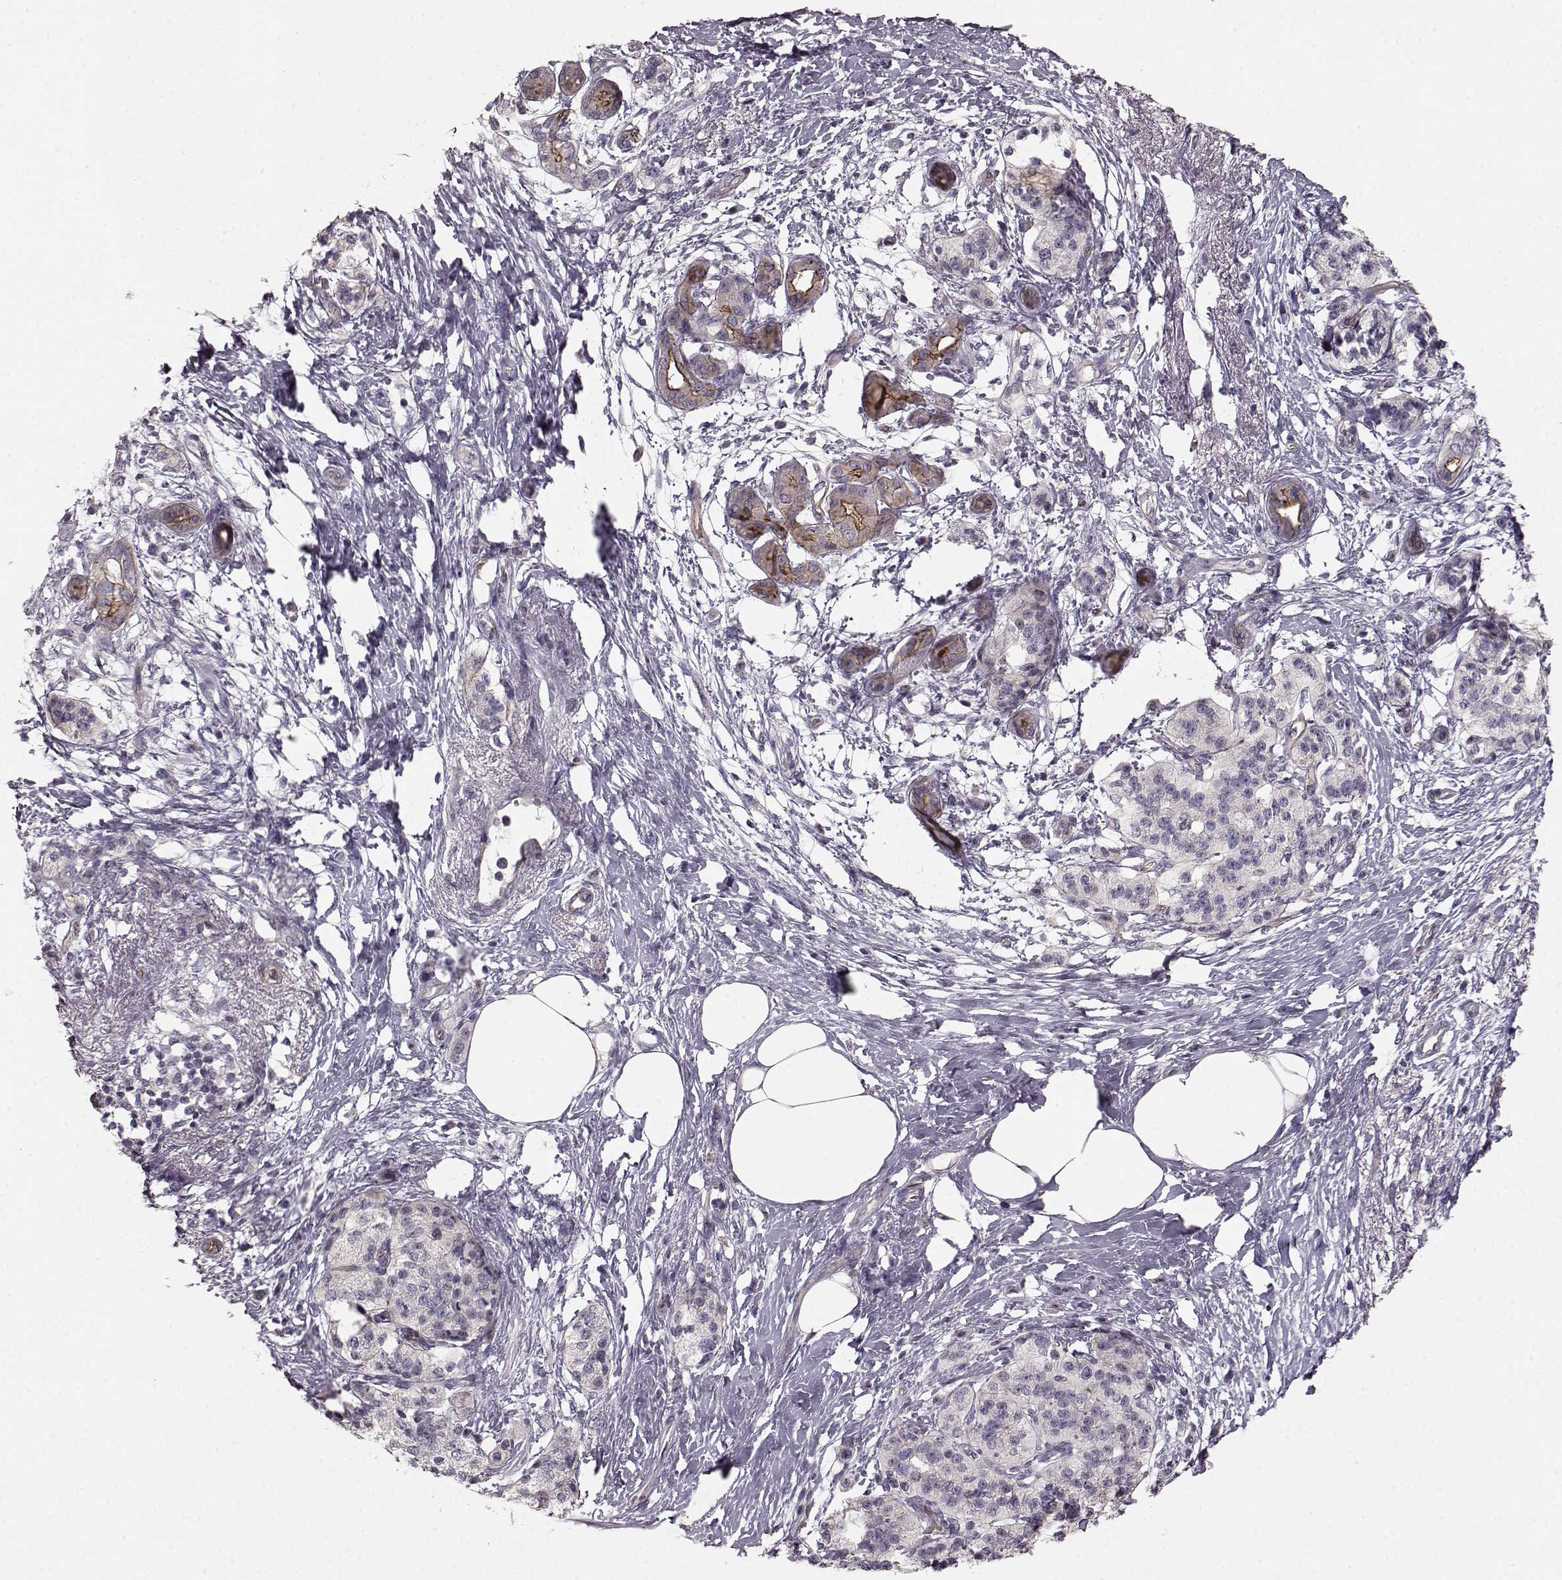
{"staining": {"intensity": "moderate", "quantity": "25%-75%", "location": "cytoplasmic/membranous"}, "tissue": "pancreatic cancer", "cell_type": "Tumor cells", "image_type": "cancer", "snomed": [{"axis": "morphology", "description": "Adenocarcinoma, NOS"}, {"axis": "topography", "description": "Pancreas"}], "caption": "Pancreatic cancer (adenocarcinoma) stained with a brown dye shows moderate cytoplasmic/membranous positive positivity in about 25%-75% of tumor cells.", "gene": "SLC22A18", "patient": {"sex": "female", "age": 72}}